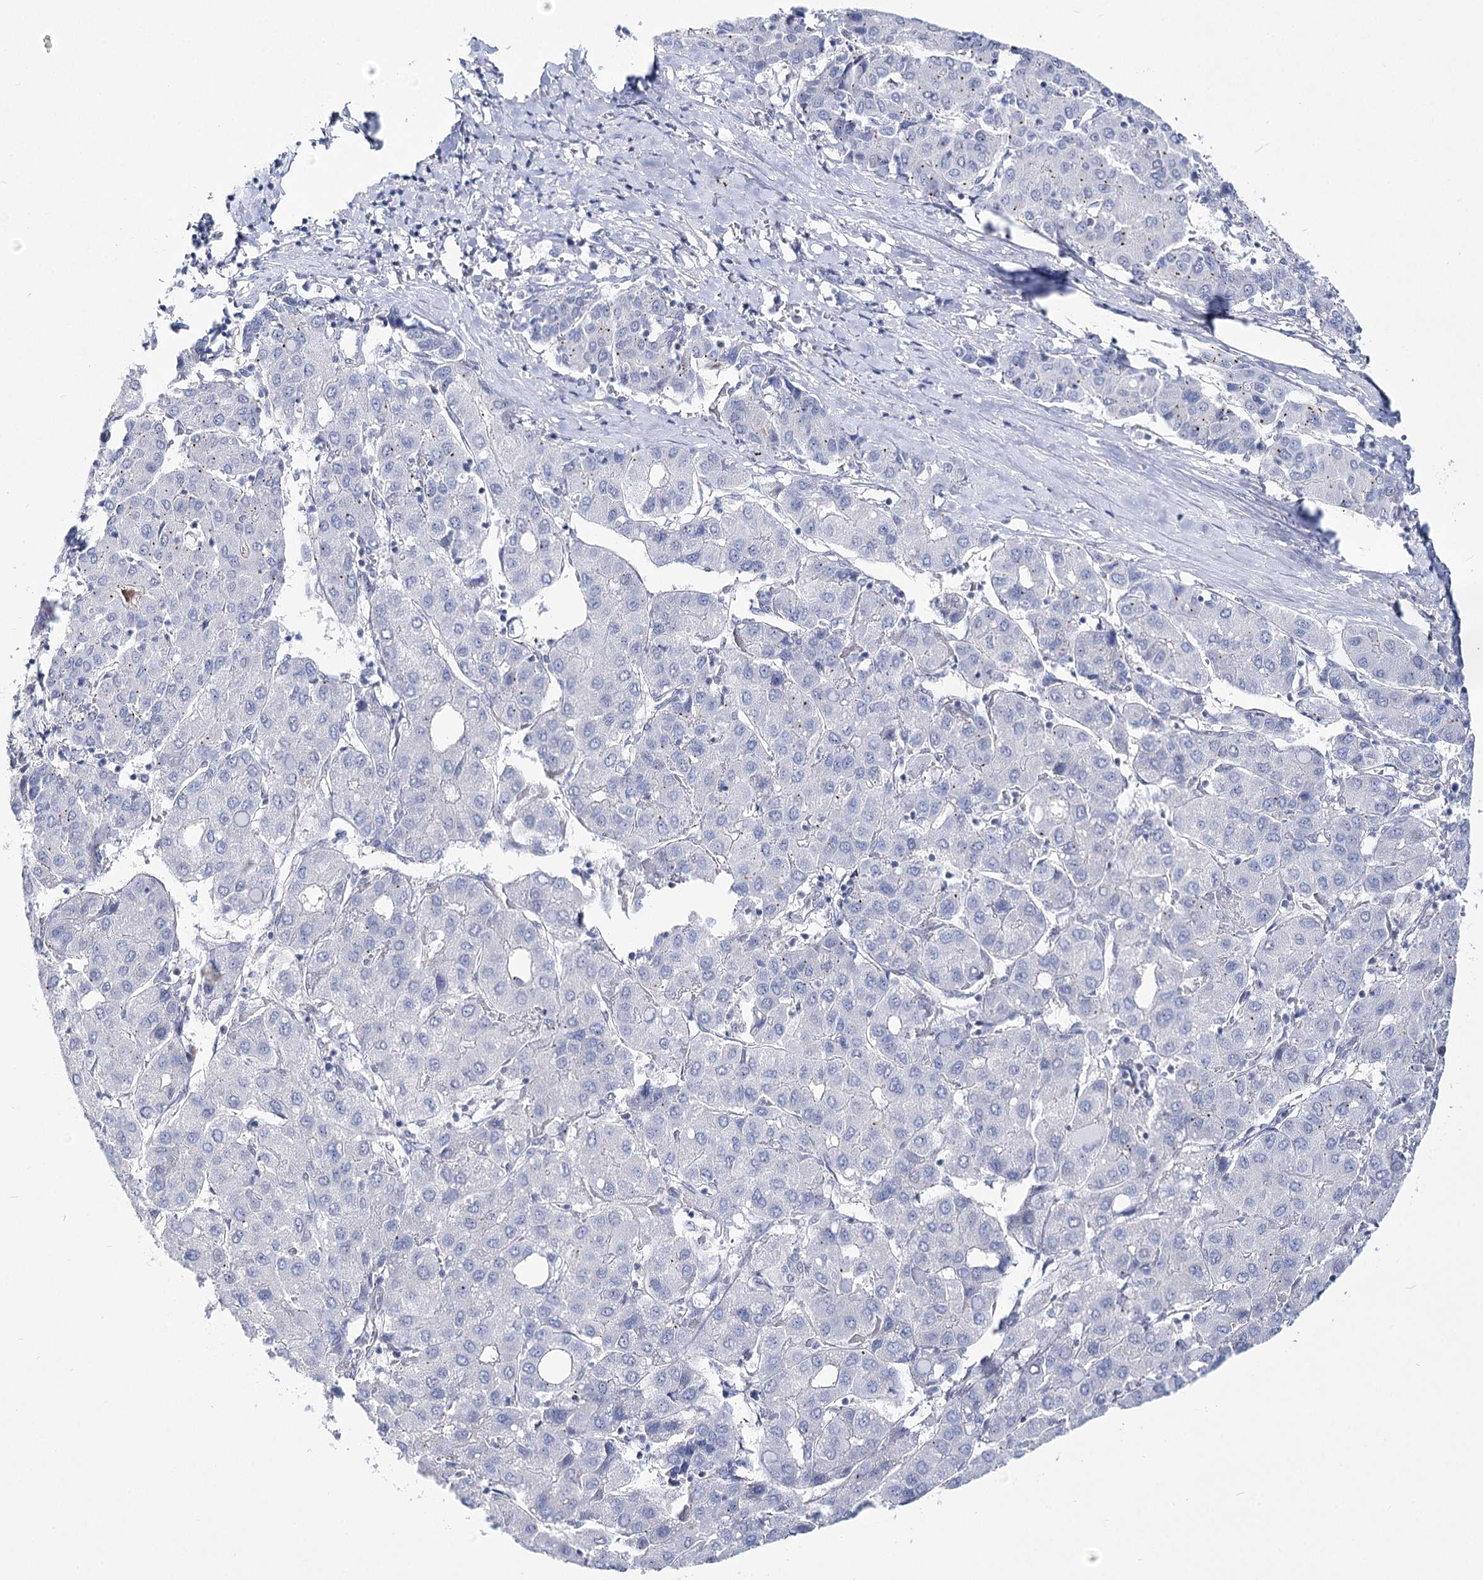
{"staining": {"intensity": "negative", "quantity": "none", "location": "none"}, "tissue": "liver cancer", "cell_type": "Tumor cells", "image_type": "cancer", "snomed": [{"axis": "morphology", "description": "Carcinoma, Hepatocellular, NOS"}, {"axis": "topography", "description": "Liver"}], "caption": "Tumor cells are negative for protein expression in human hepatocellular carcinoma (liver).", "gene": "ATP10B", "patient": {"sex": "male", "age": 65}}